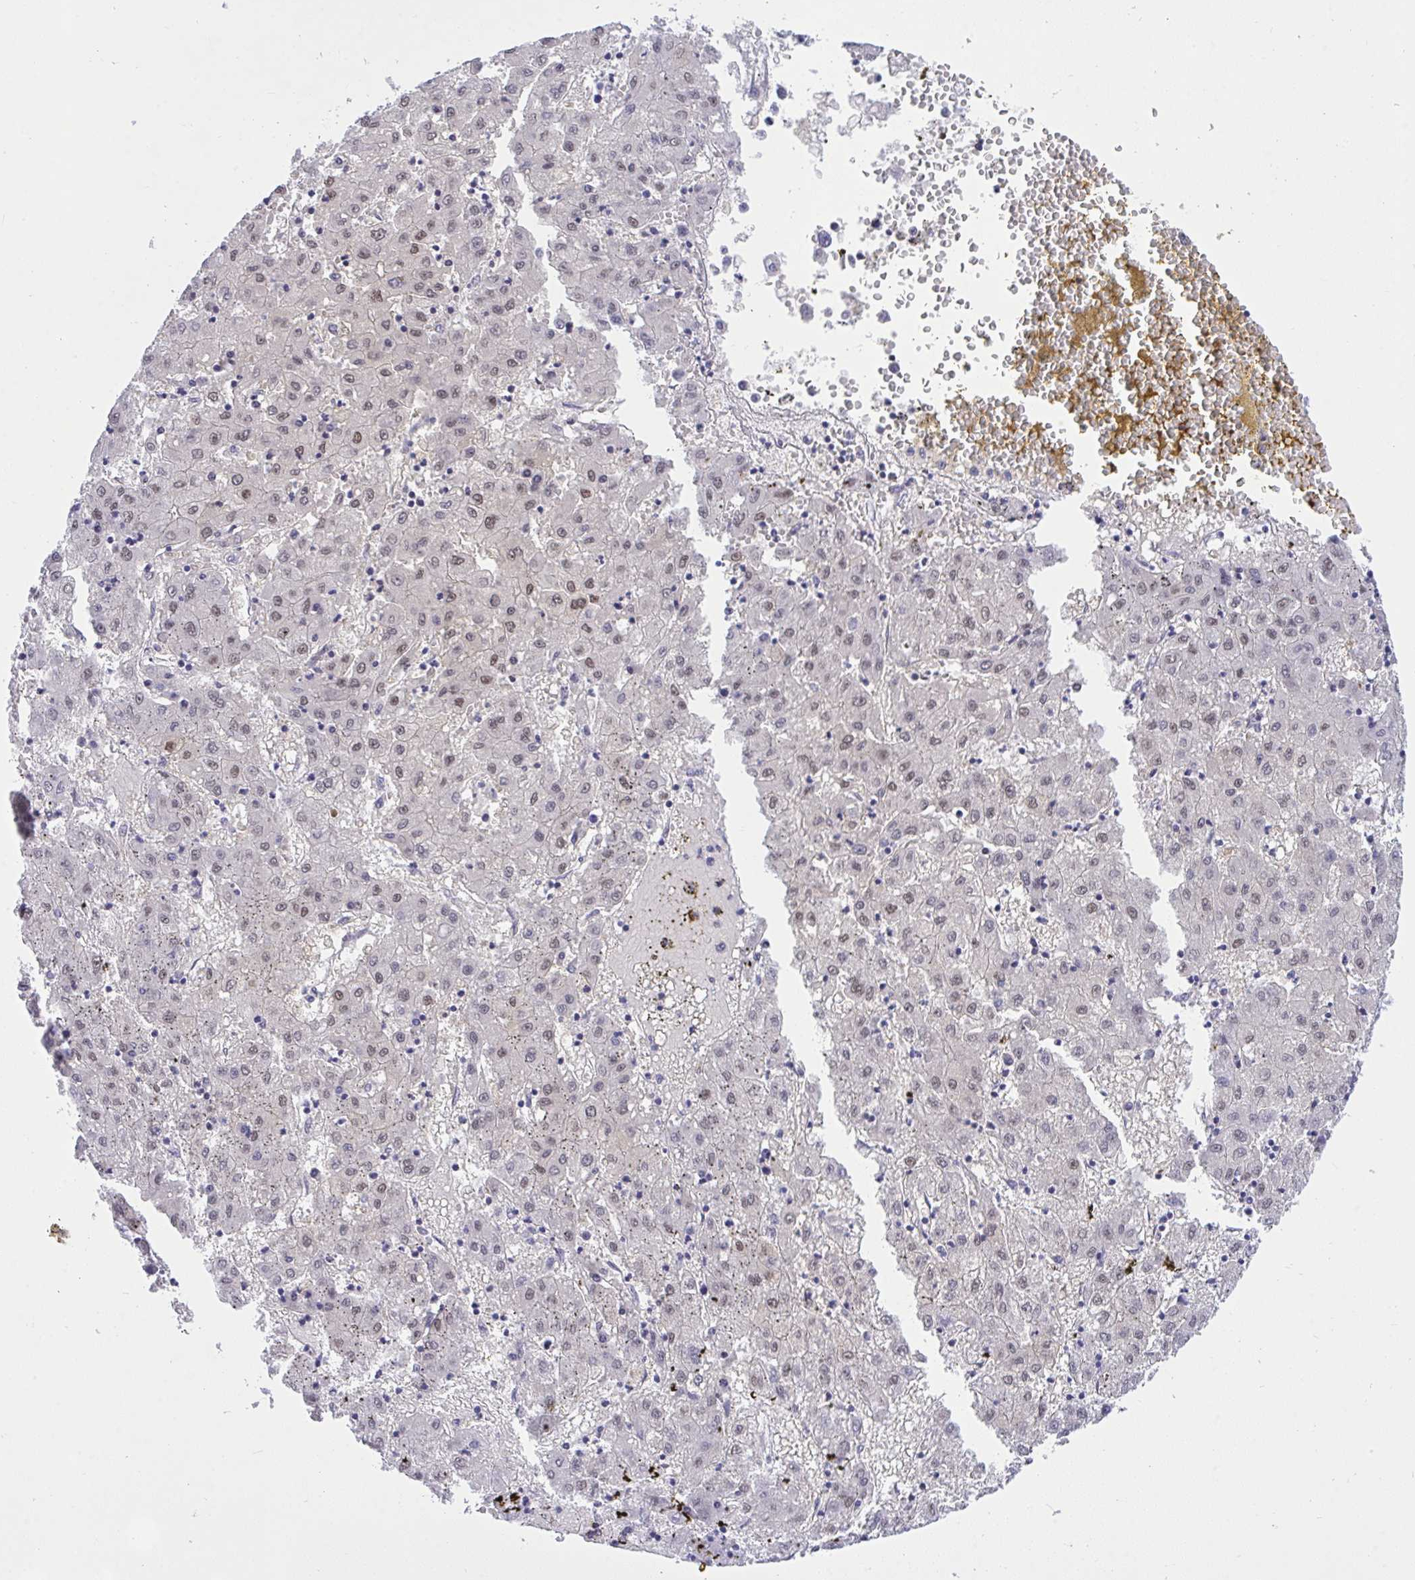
{"staining": {"intensity": "weak", "quantity": "25%-75%", "location": "nuclear"}, "tissue": "liver cancer", "cell_type": "Tumor cells", "image_type": "cancer", "snomed": [{"axis": "morphology", "description": "Carcinoma, Hepatocellular, NOS"}, {"axis": "topography", "description": "Liver"}], "caption": "The histopathology image exhibits a brown stain indicating the presence of a protein in the nuclear of tumor cells in liver cancer (hepatocellular carcinoma).", "gene": "THOP1", "patient": {"sex": "male", "age": 72}}